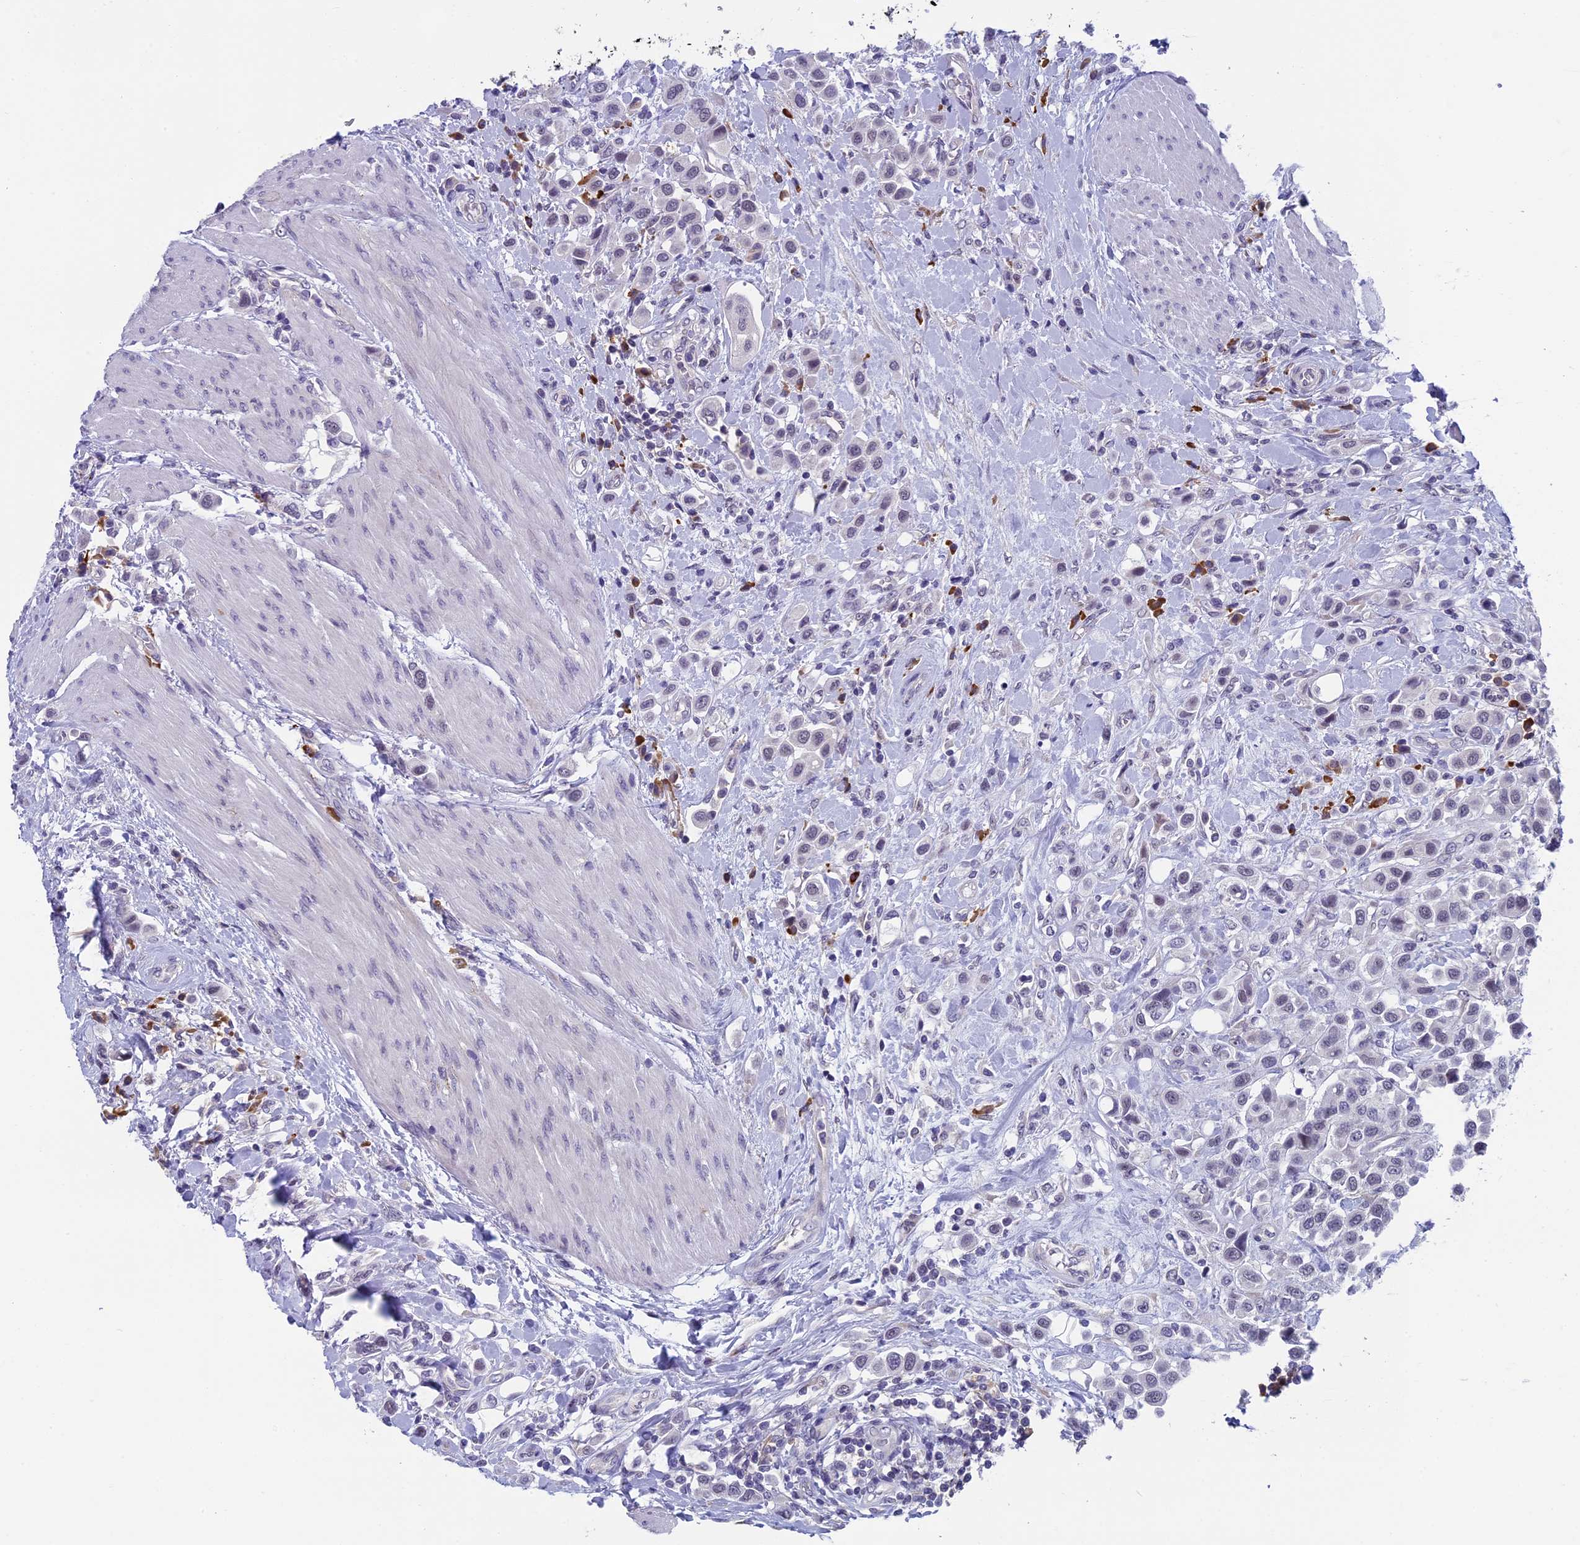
{"staining": {"intensity": "negative", "quantity": "none", "location": "none"}, "tissue": "urothelial cancer", "cell_type": "Tumor cells", "image_type": "cancer", "snomed": [{"axis": "morphology", "description": "Urothelial carcinoma, High grade"}, {"axis": "topography", "description": "Urinary bladder"}], "caption": "Micrograph shows no significant protein positivity in tumor cells of urothelial carcinoma (high-grade).", "gene": "CNEP1R1", "patient": {"sex": "male", "age": 50}}